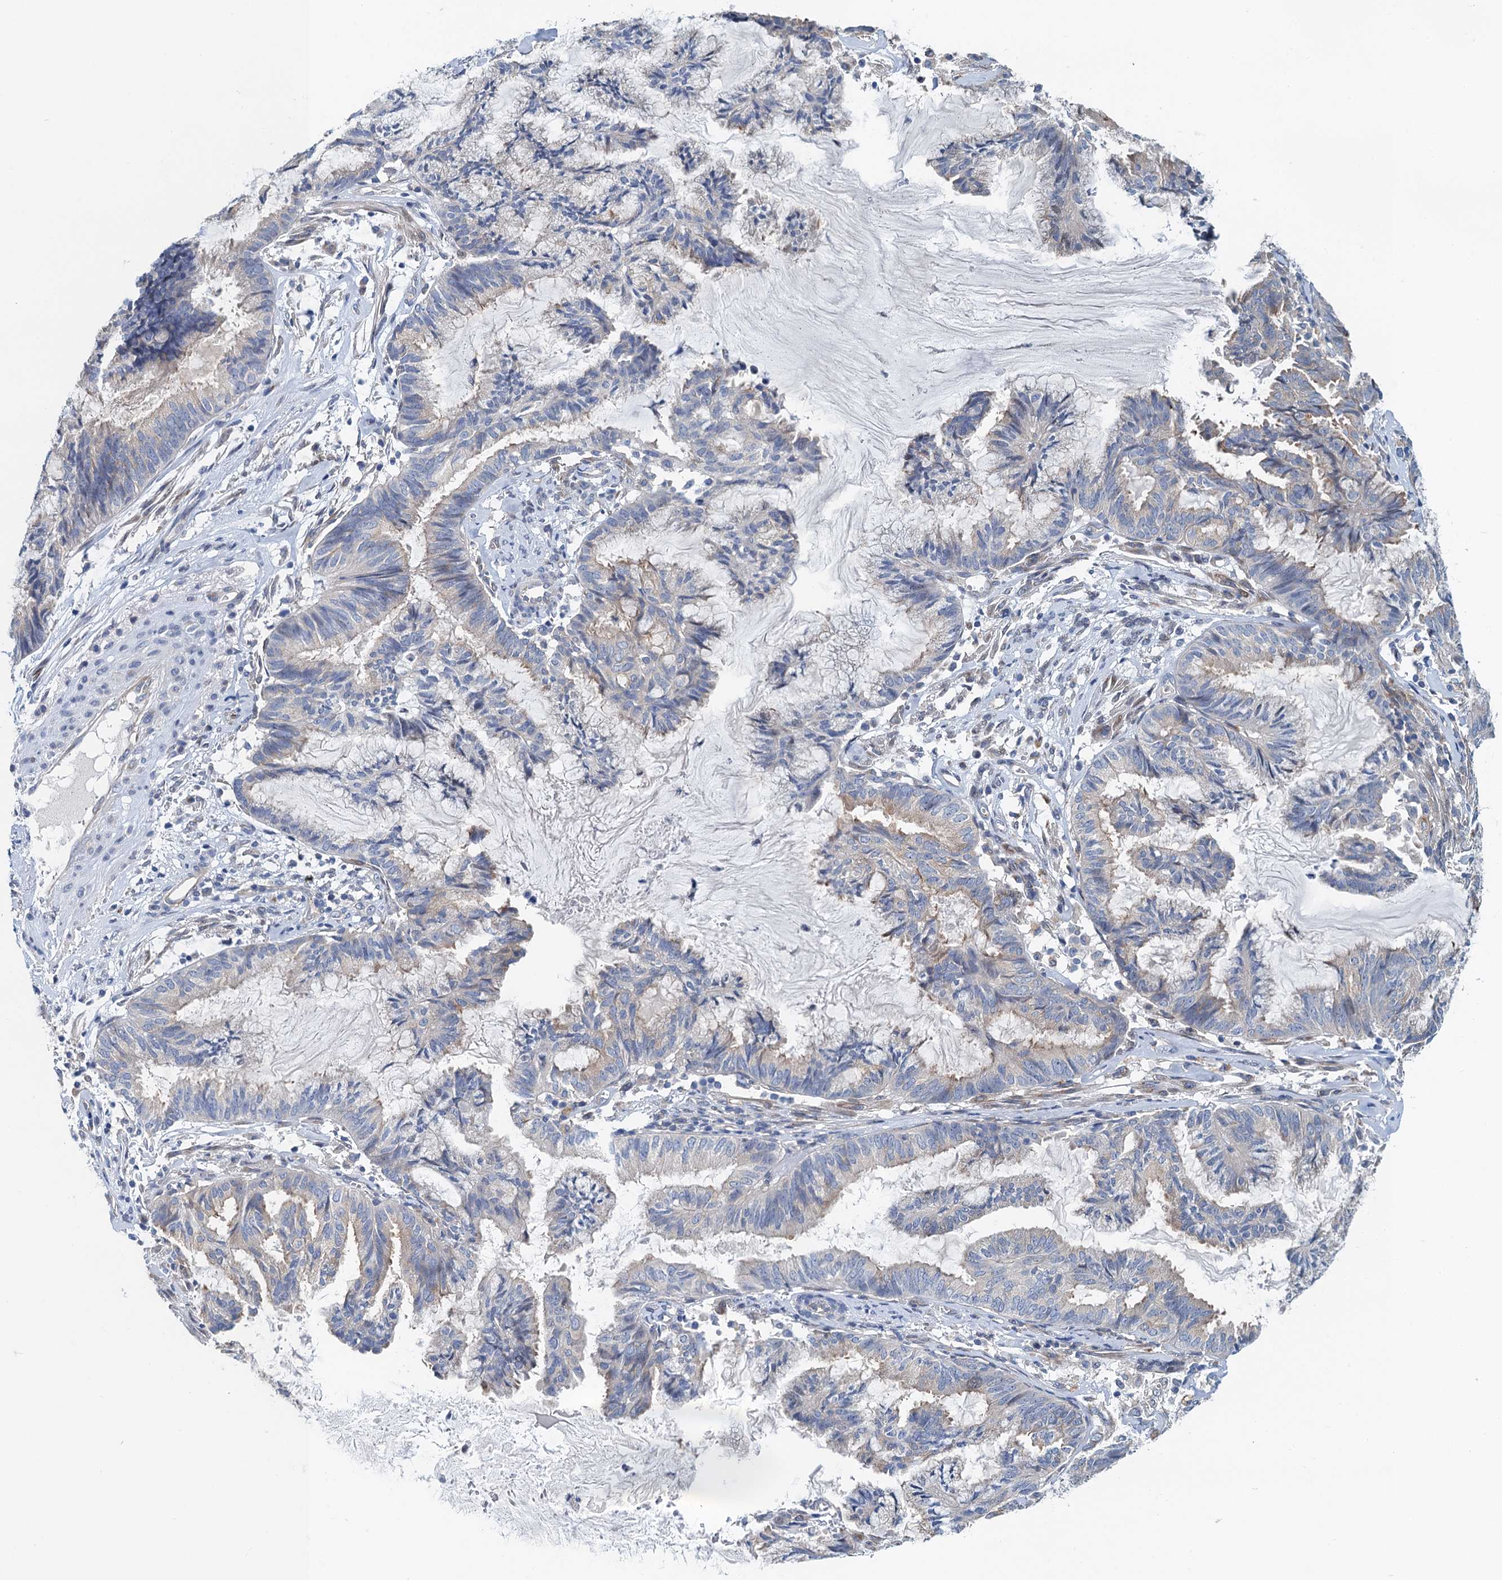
{"staining": {"intensity": "negative", "quantity": "none", "location": "none"}, "tissue": "endometrial cancer", "cell_type": "Tumor cells", "image_type": "cancer", "snomed": [{"axis": "morphology", "description": "Adenocarcinoma, NOS"}, {"axis": "topography", "description": "Endometrium"}], "caption": "Adenocarcinoma (endometrial) stained for a protein using immunohistochemistry displays no staining tumor cells.", "gene": "NBEA", "patient": {"sex": "female", "age": 86}}